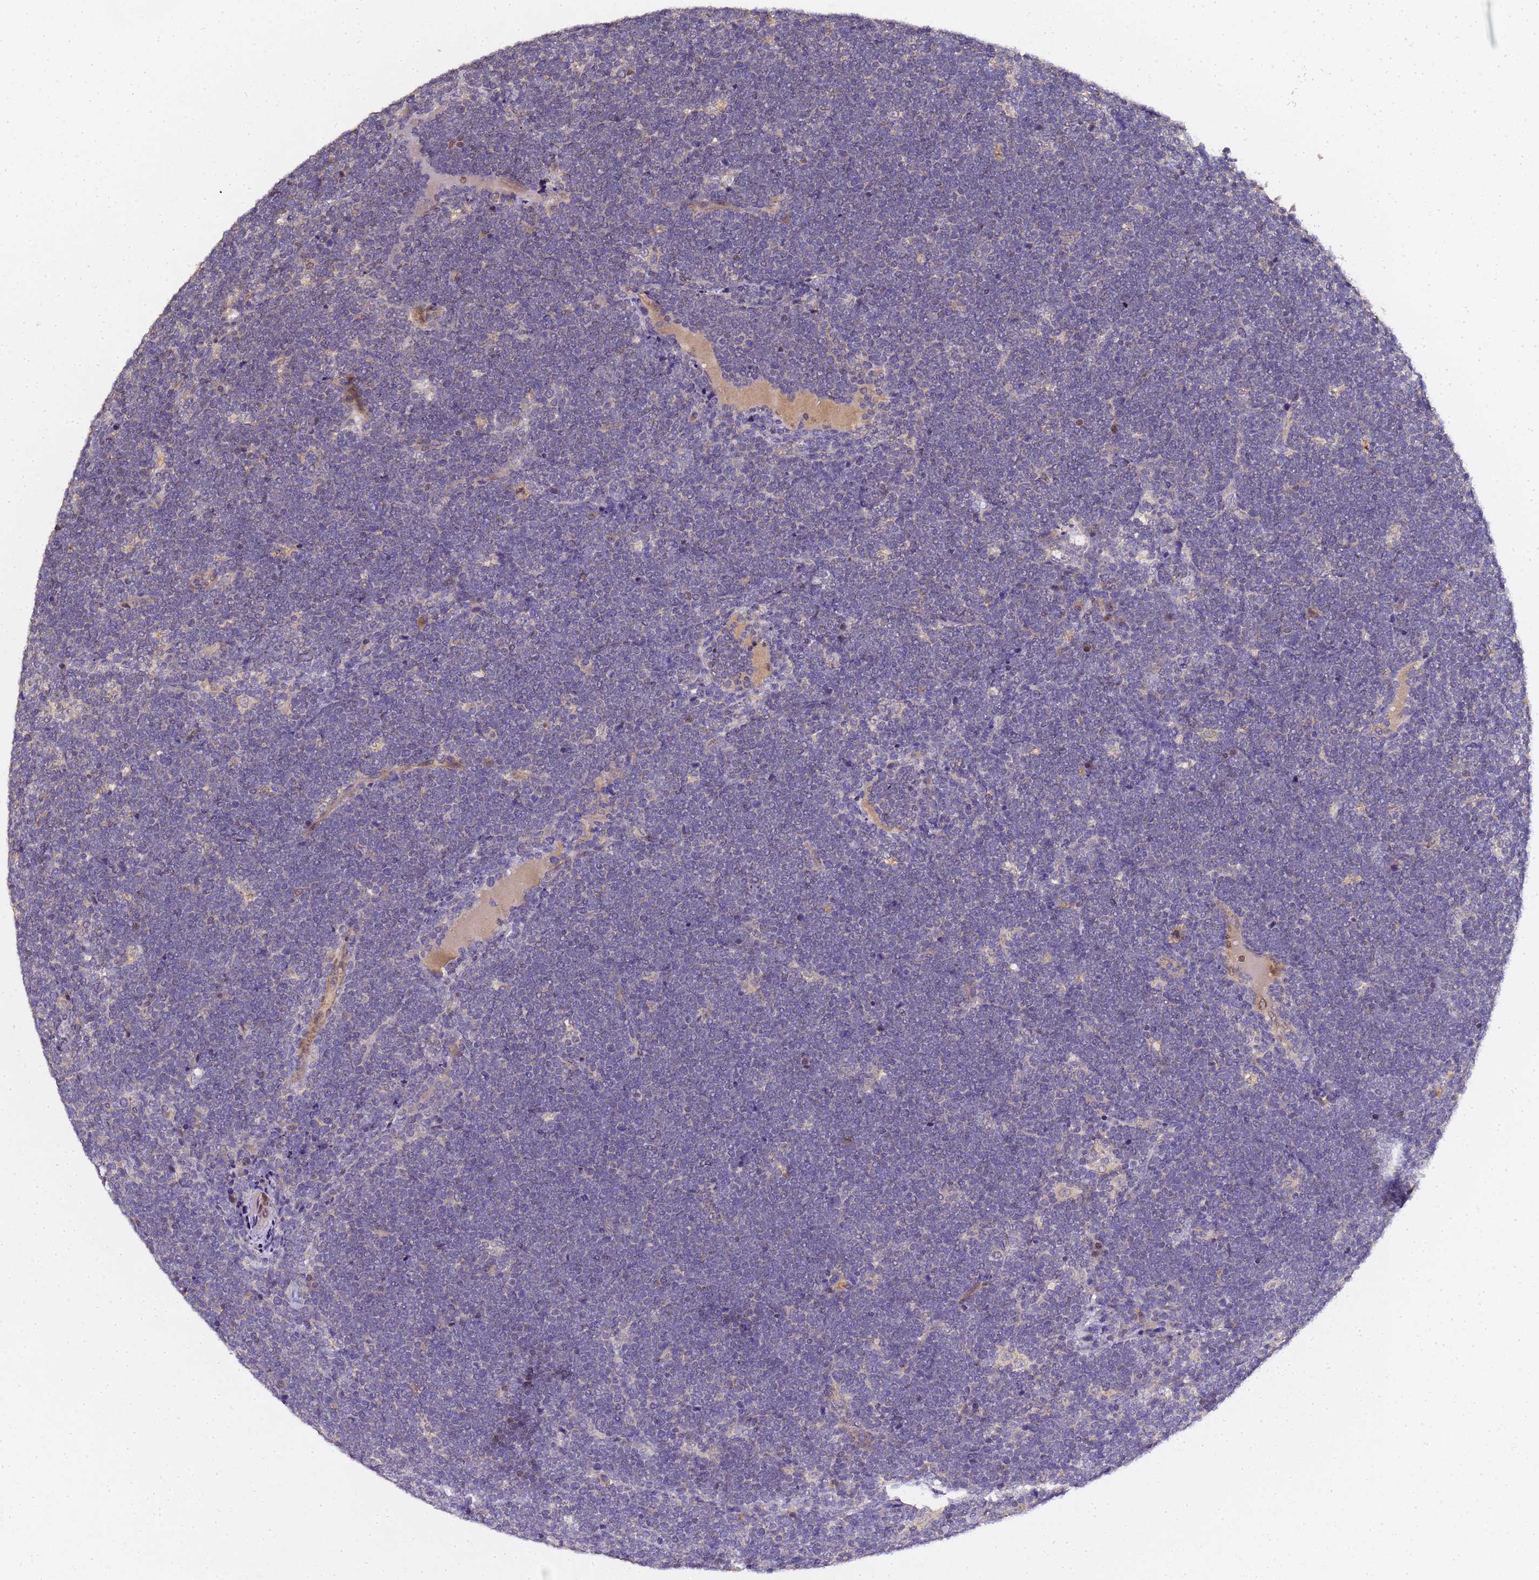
{"staining": {"intensity": "negative", "quantity": "none", "location": "none"}, "tissue": "lymphoma", "cell_type": "Tumor cells", "image_type": "cancer", "snomed": [{"axis": "morphology", "description": "Malignant lymphoma, non-Hodgkin's type, High grade"}, {"axis": "topography", "description": "Lymph node"}], "caption": "IHC of malignant lymphoma, non-Hodgkin's type (high-grade) reveals no positivity in tumor cells.", "gene": "LGI4", "patient": {"sex": "male", "age": 13}}